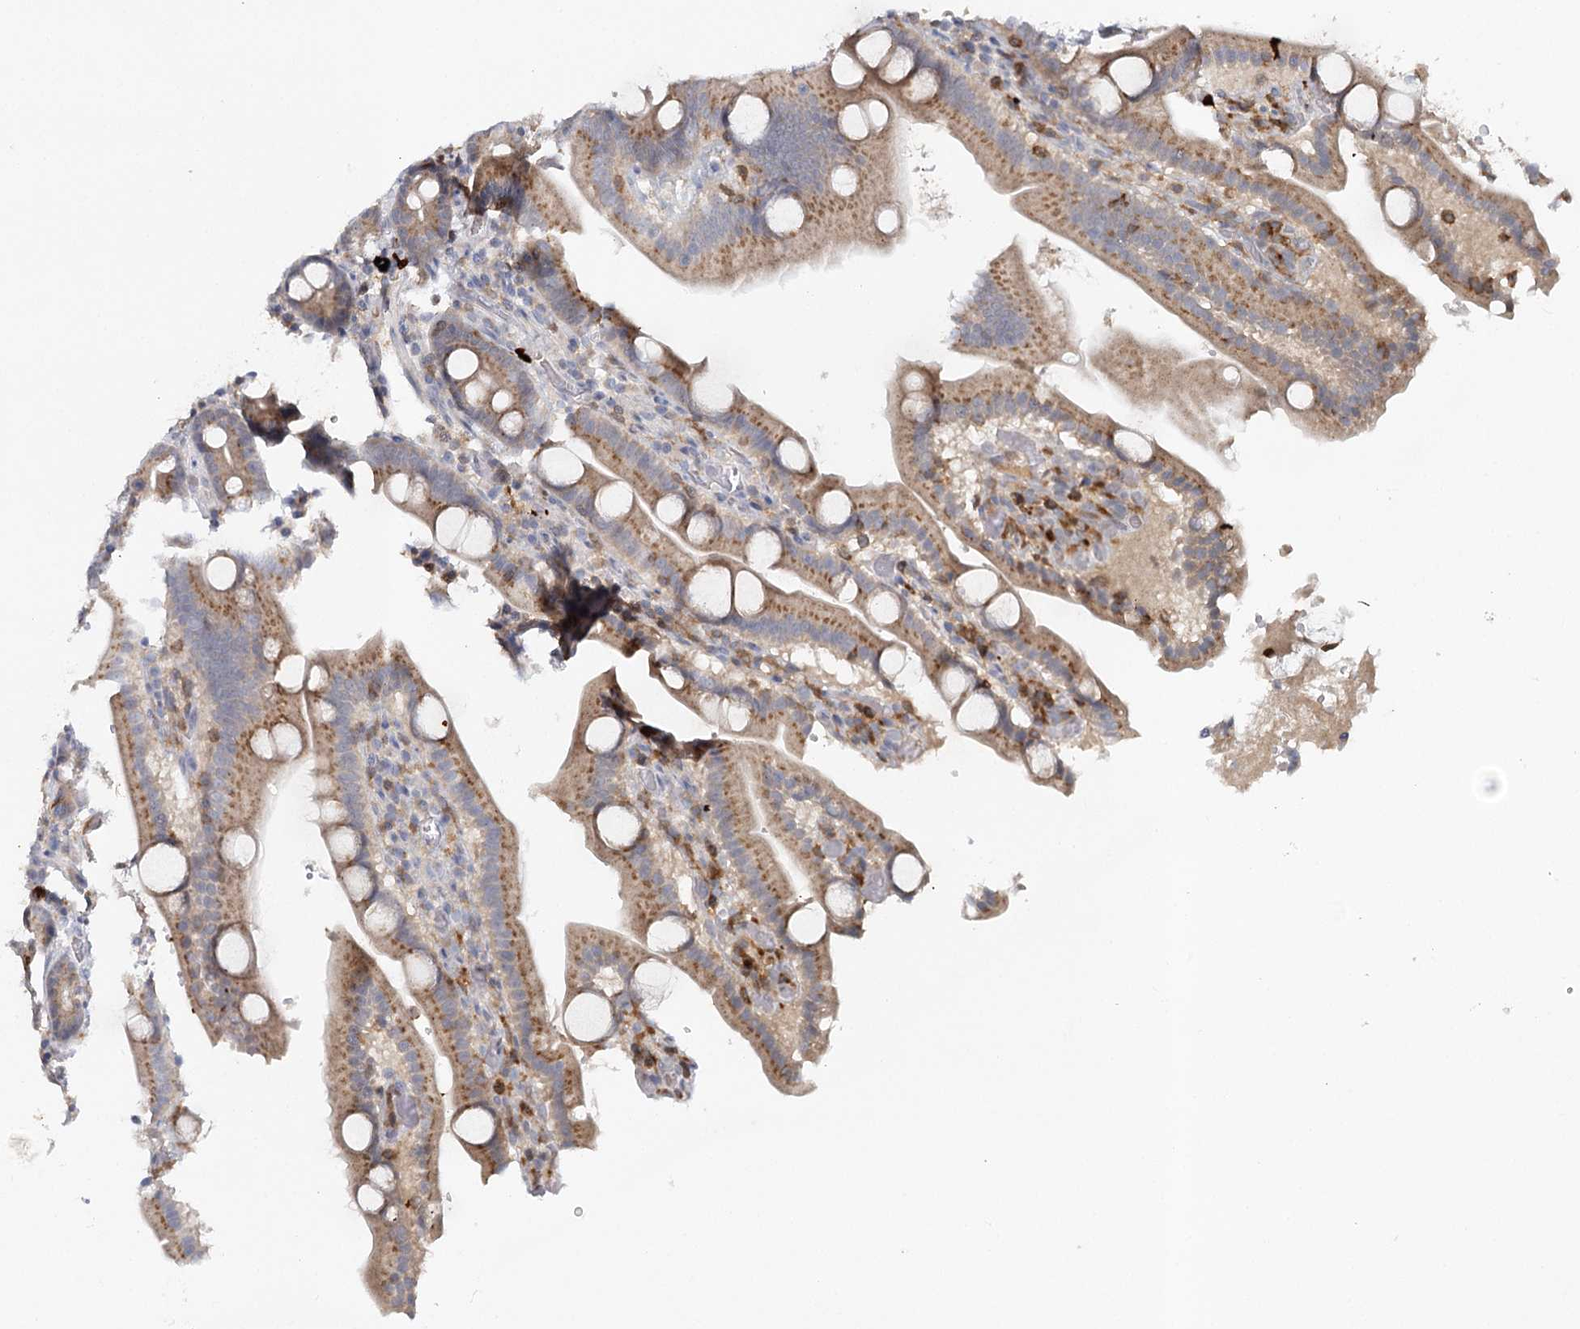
{"staining": {"intensity": "moderate", "quantity": ">75%", "location": "cytoplasmic/membranous"}, "tissue": "duodenum", "cell_type": "Glandular cells", "image_type": "normal", "snomed": [{"axis": "morphology", "description": "Normal tissue, NOS"}, {"axis": "topography", "description": "Duodenum"}], "caption": "High-power microscopy captured an immunohistochemistry histopathology image of normal duodenum, revealing moderate cytoplasmic/membranous expression in about >75% of glandular cells.", "gene": "SLC41A2", "patient": {"sex": "male", "age": 55}}